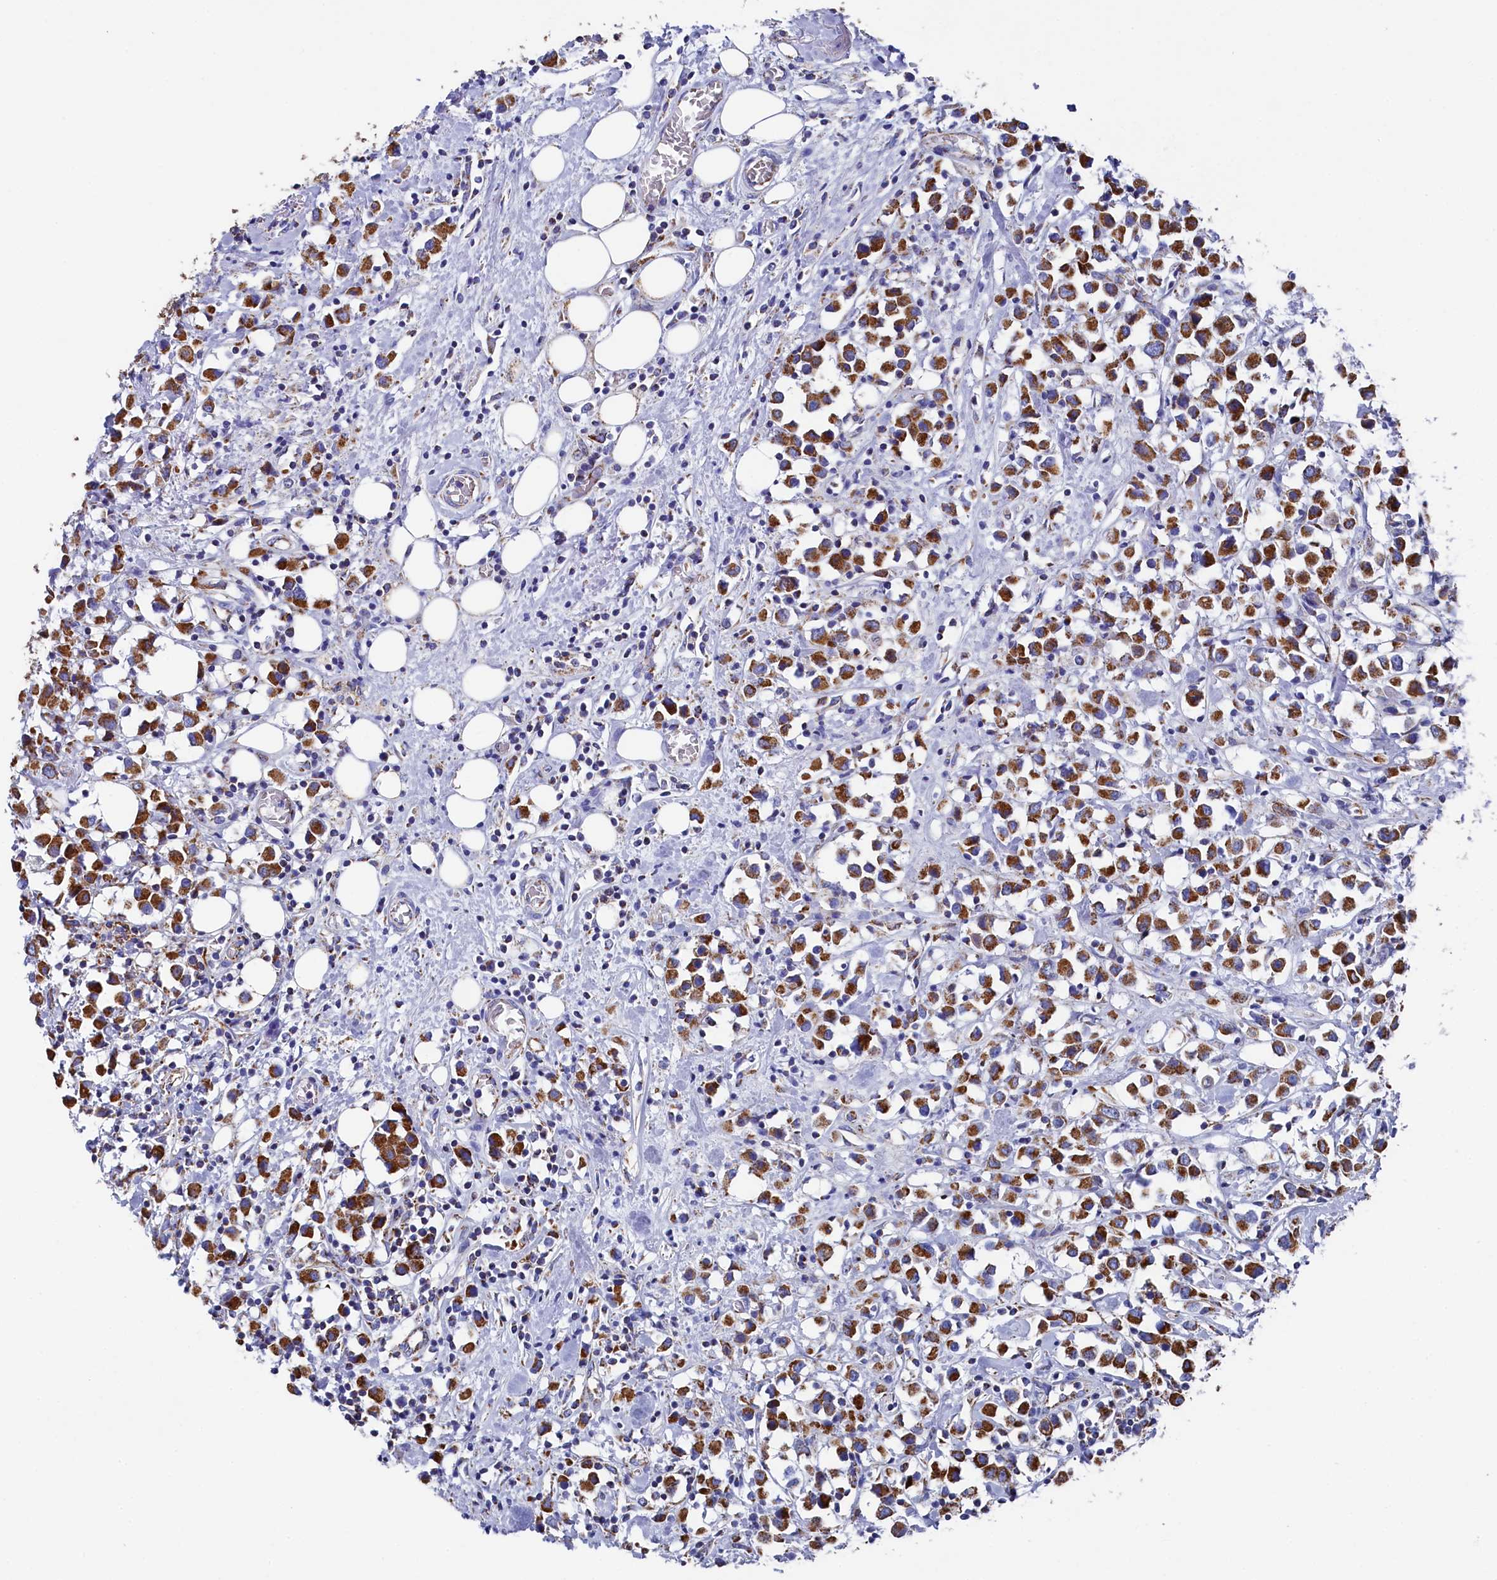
{"staining": {"intensity": "strong", "quantity": ">75%", "location": "cytoplasmic/membranous"}, "tissue": "breast cancer", "cell_type": "Tumor cells", "image_type": "cancer", "snomed": [{"axis": "morphology", "description": "Duct carcinoma"}, {"axis": "topography", "description": "Breast"}], "caption": "About >75% of tumor cells in breast cancer (infiltrating ductal carcinoma) show strong cytoplasmic/membranous protein positivity as visualized by brown immunohistochemical staining.", "gene": "MMAB", "patient": {"sex": "female", "age": 61}}